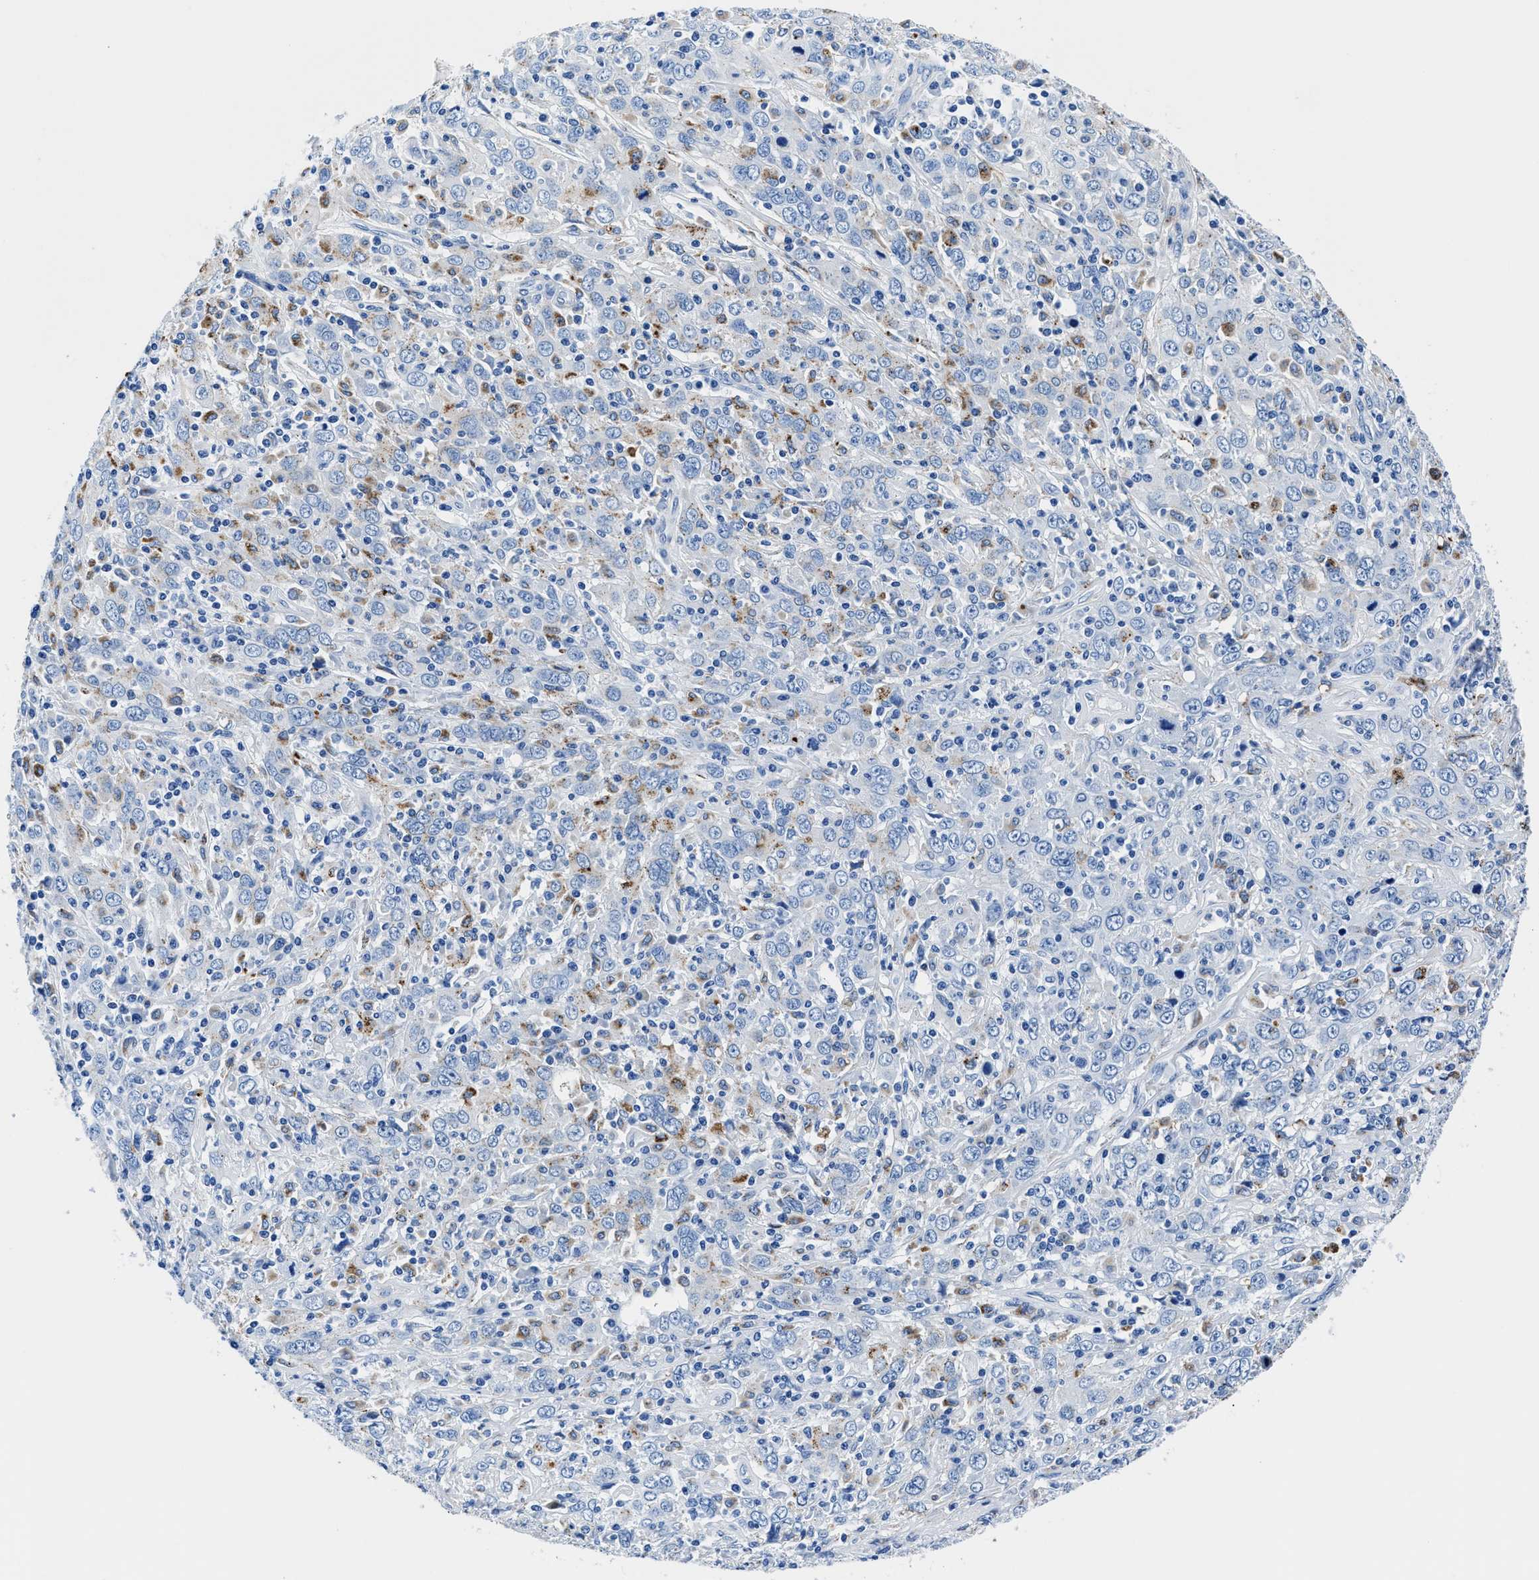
{"staining": {"intensity": "negative", "quantity": "none", "location": "none"}, "tissue": "cervical cancer", "cell_type": "Tumor cells", "image_type": "cancer", "snomed": [{"axis": "morphology", "description": "Squamous cell carcinoma, NOS"}, {"axis": "topography", "description": "Cervix"}], "caption": "Tumor cells are negative for protein expression in human cervical cancer. (DAB IHC with hematoxylin counter stain).", "gene": "OR14K1", "patient": {"sex": "female", "age": 46}}